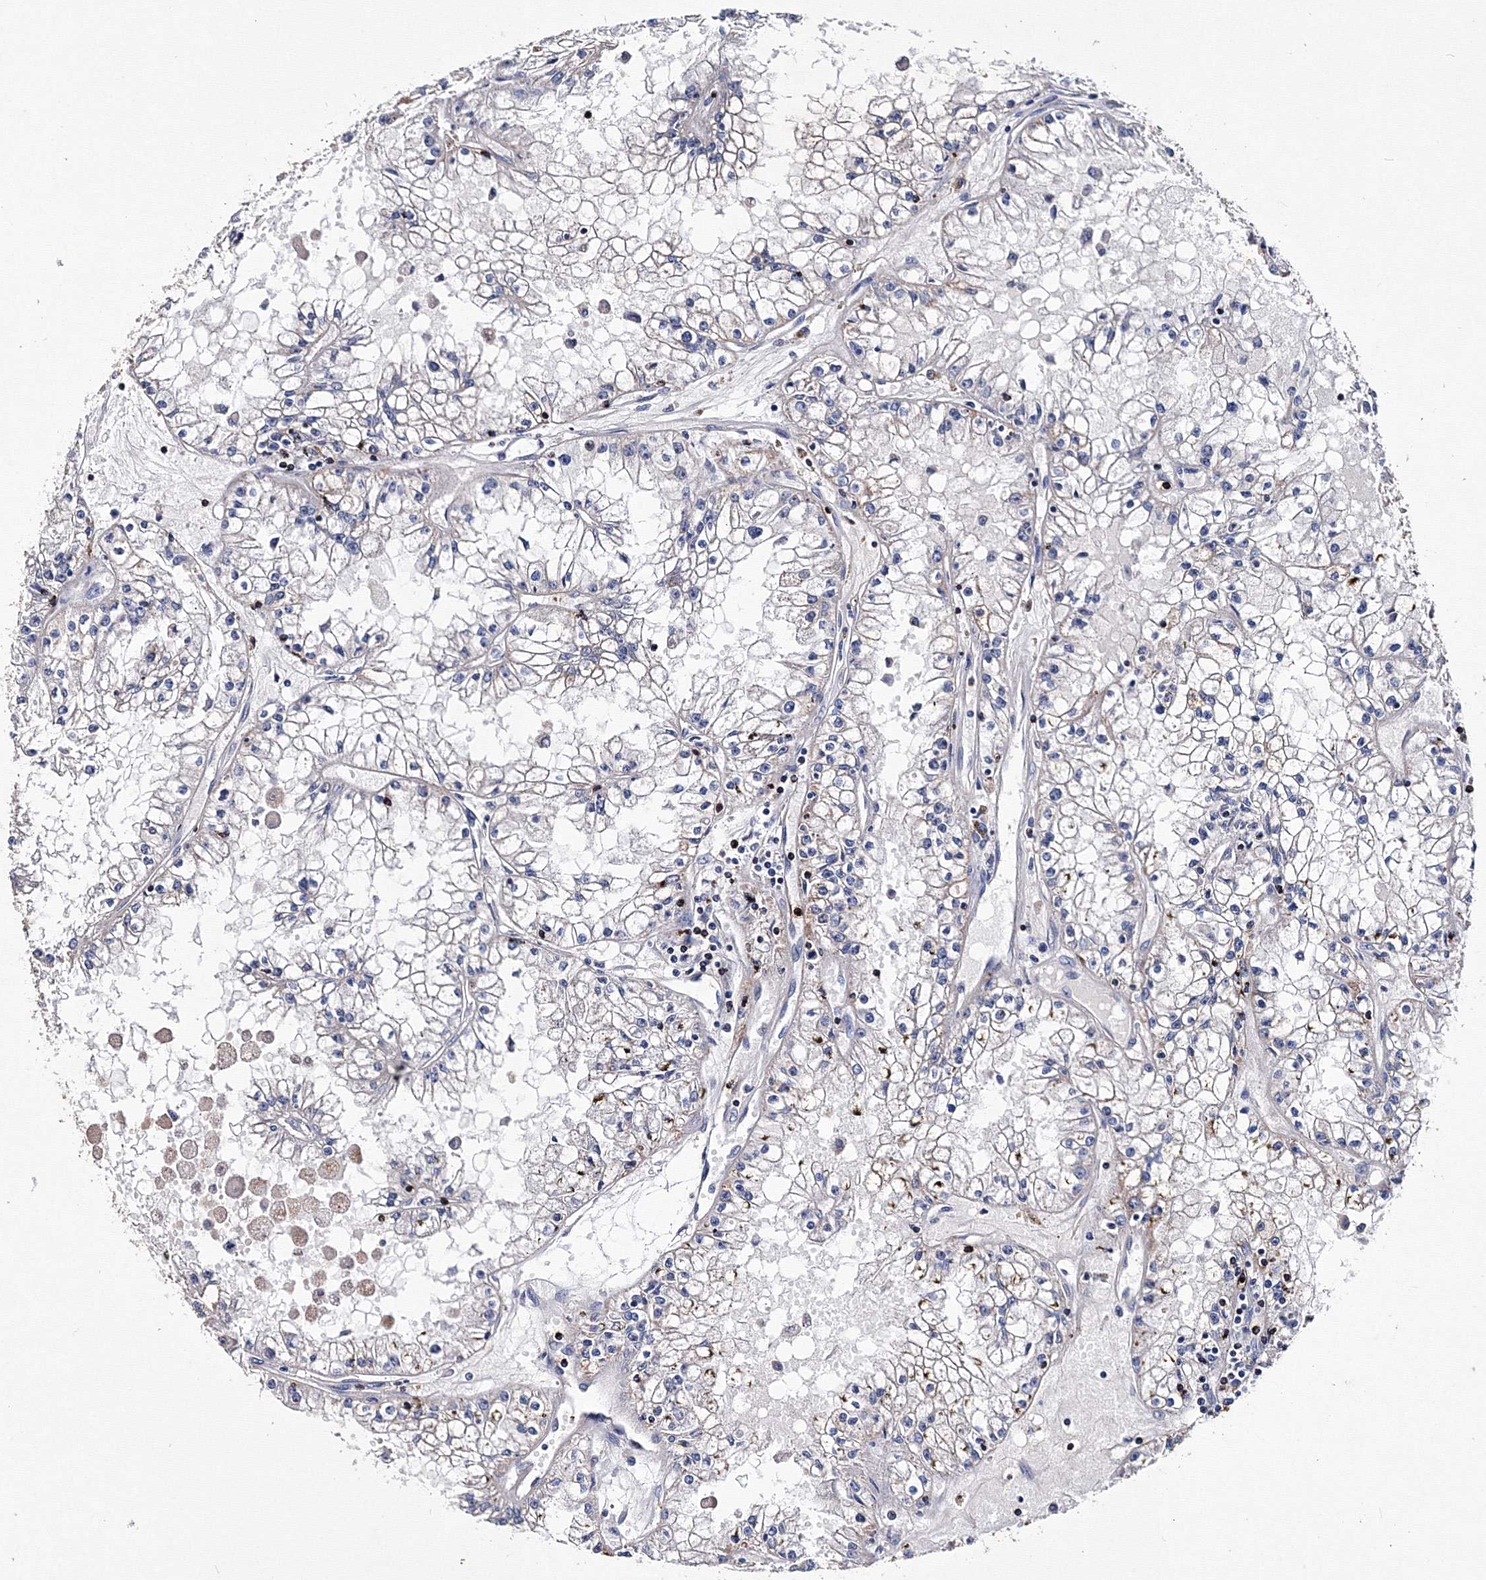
{"staining": {"intensity": "negative", "quantity": "none", "location": "none"}, "tissue": "renal cancer", "cell_type": "Tumor cells", "image_type": "cancer", "snomed": [{"axis": "morphology", "description": "Adenocarcinoma, NOS"}, {"axis": "topography", "description": "Kidney"}], "caption": "Immunohistochemistry (IHC) of human adenocarcinoma (renal) exhibits no staining in tumor cells.", "gene": "PHYKPL", "patient": {"sex": "male", "age": 56}}